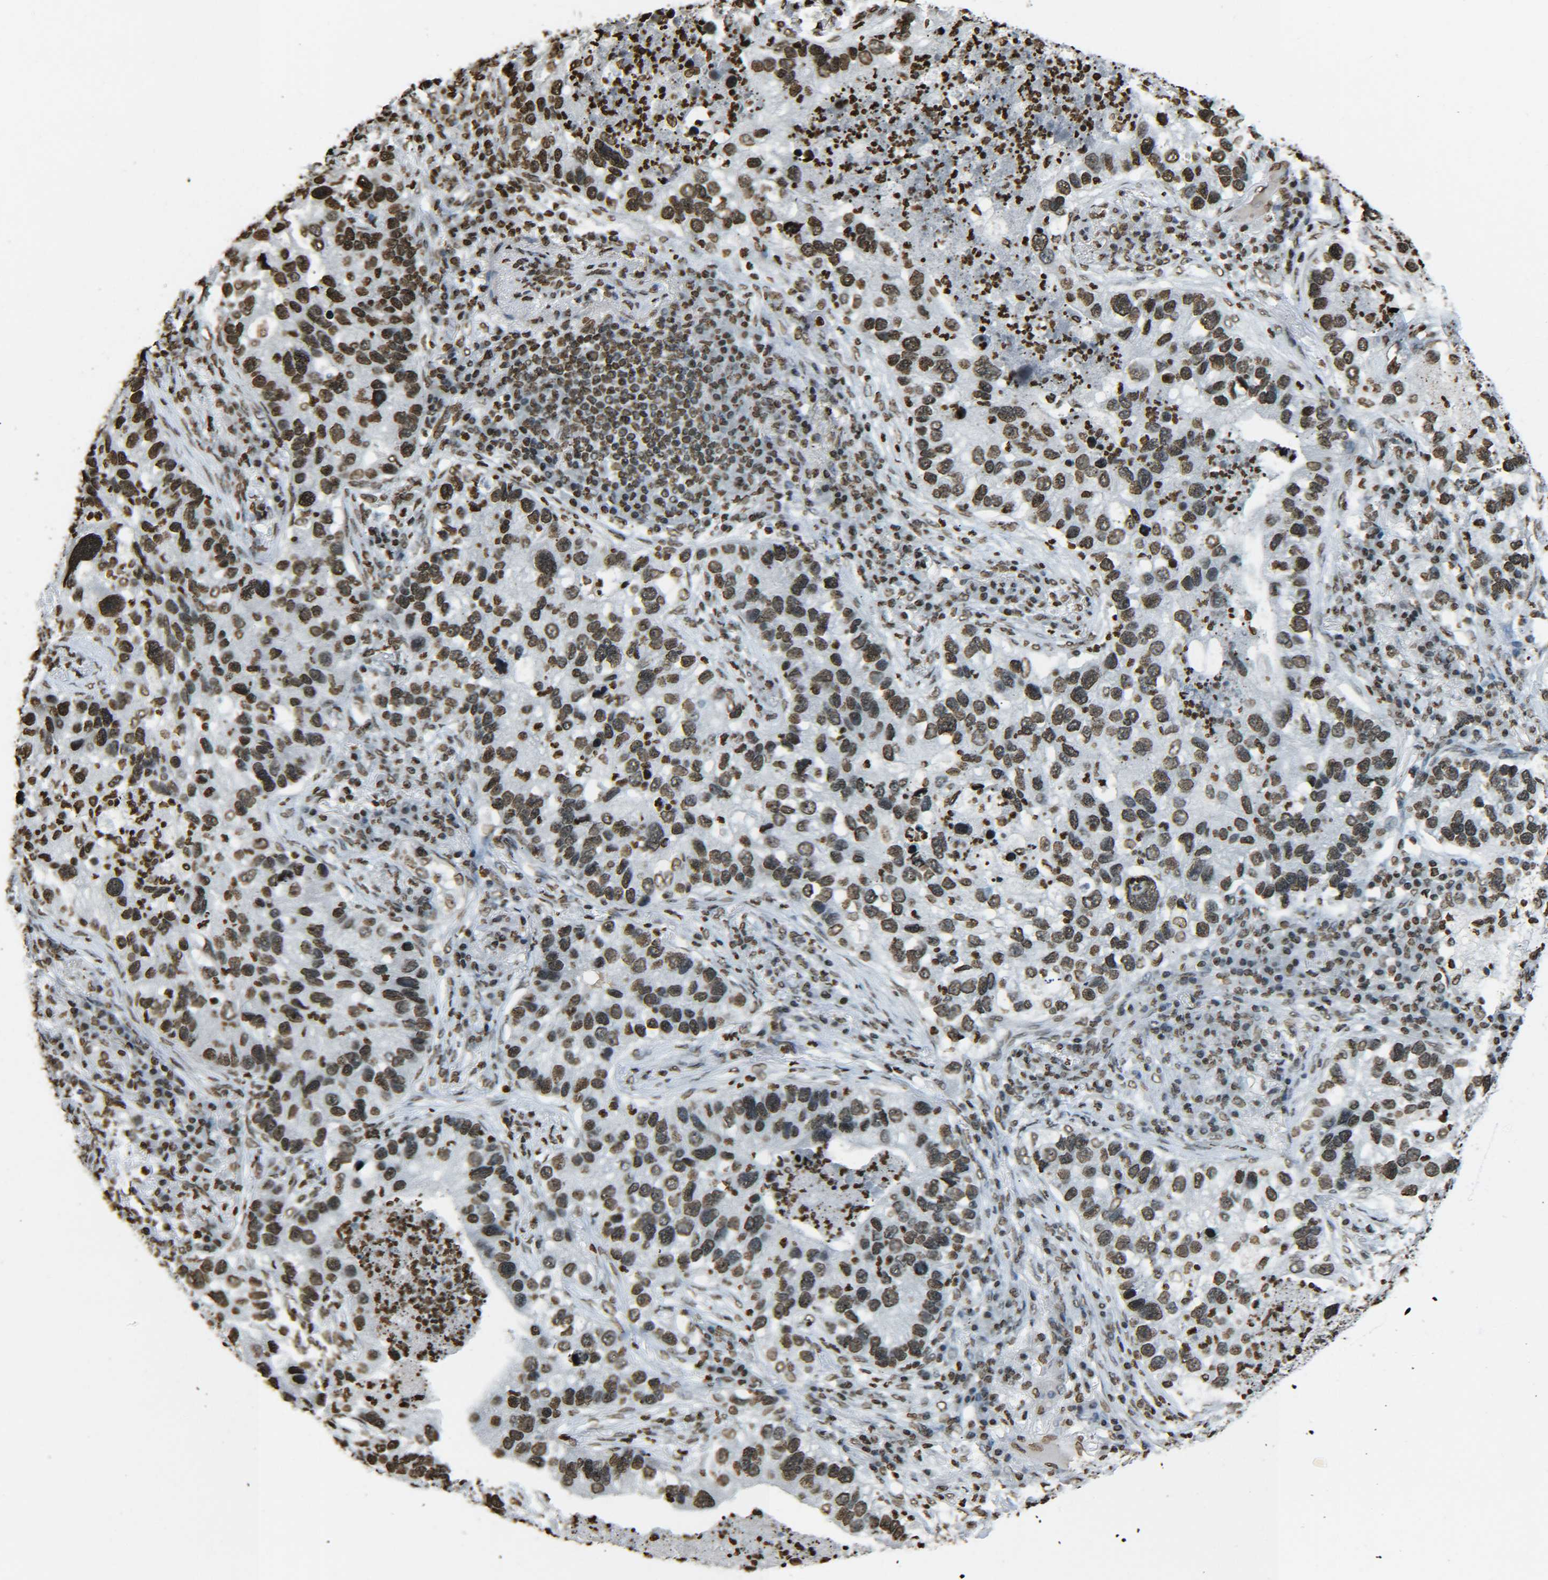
{"staining": {"intensity": "moderate", "quantity": ">75%", "location": "nuclear"}, "tissue": "lung cancer", "cell_type": "Tumor cells", "image_type": "cancer", "snomed": [{"axis": "morphology", "description": "Normal tissue, NOS"}, {"axis": "morphology", "description": "Adenocarcinoma, NOS"}, {"axis": "topography", "description": "Bronchus"}, {"axis": "topography", "description": "Lung"}], "caption": "Human lung cancer stained for a protein (brown) displays moderate nuclear positive positivity in about >75% of tumor cells.", "gene": "H4C16", "patient": {"sex": "male", "age": 54}}